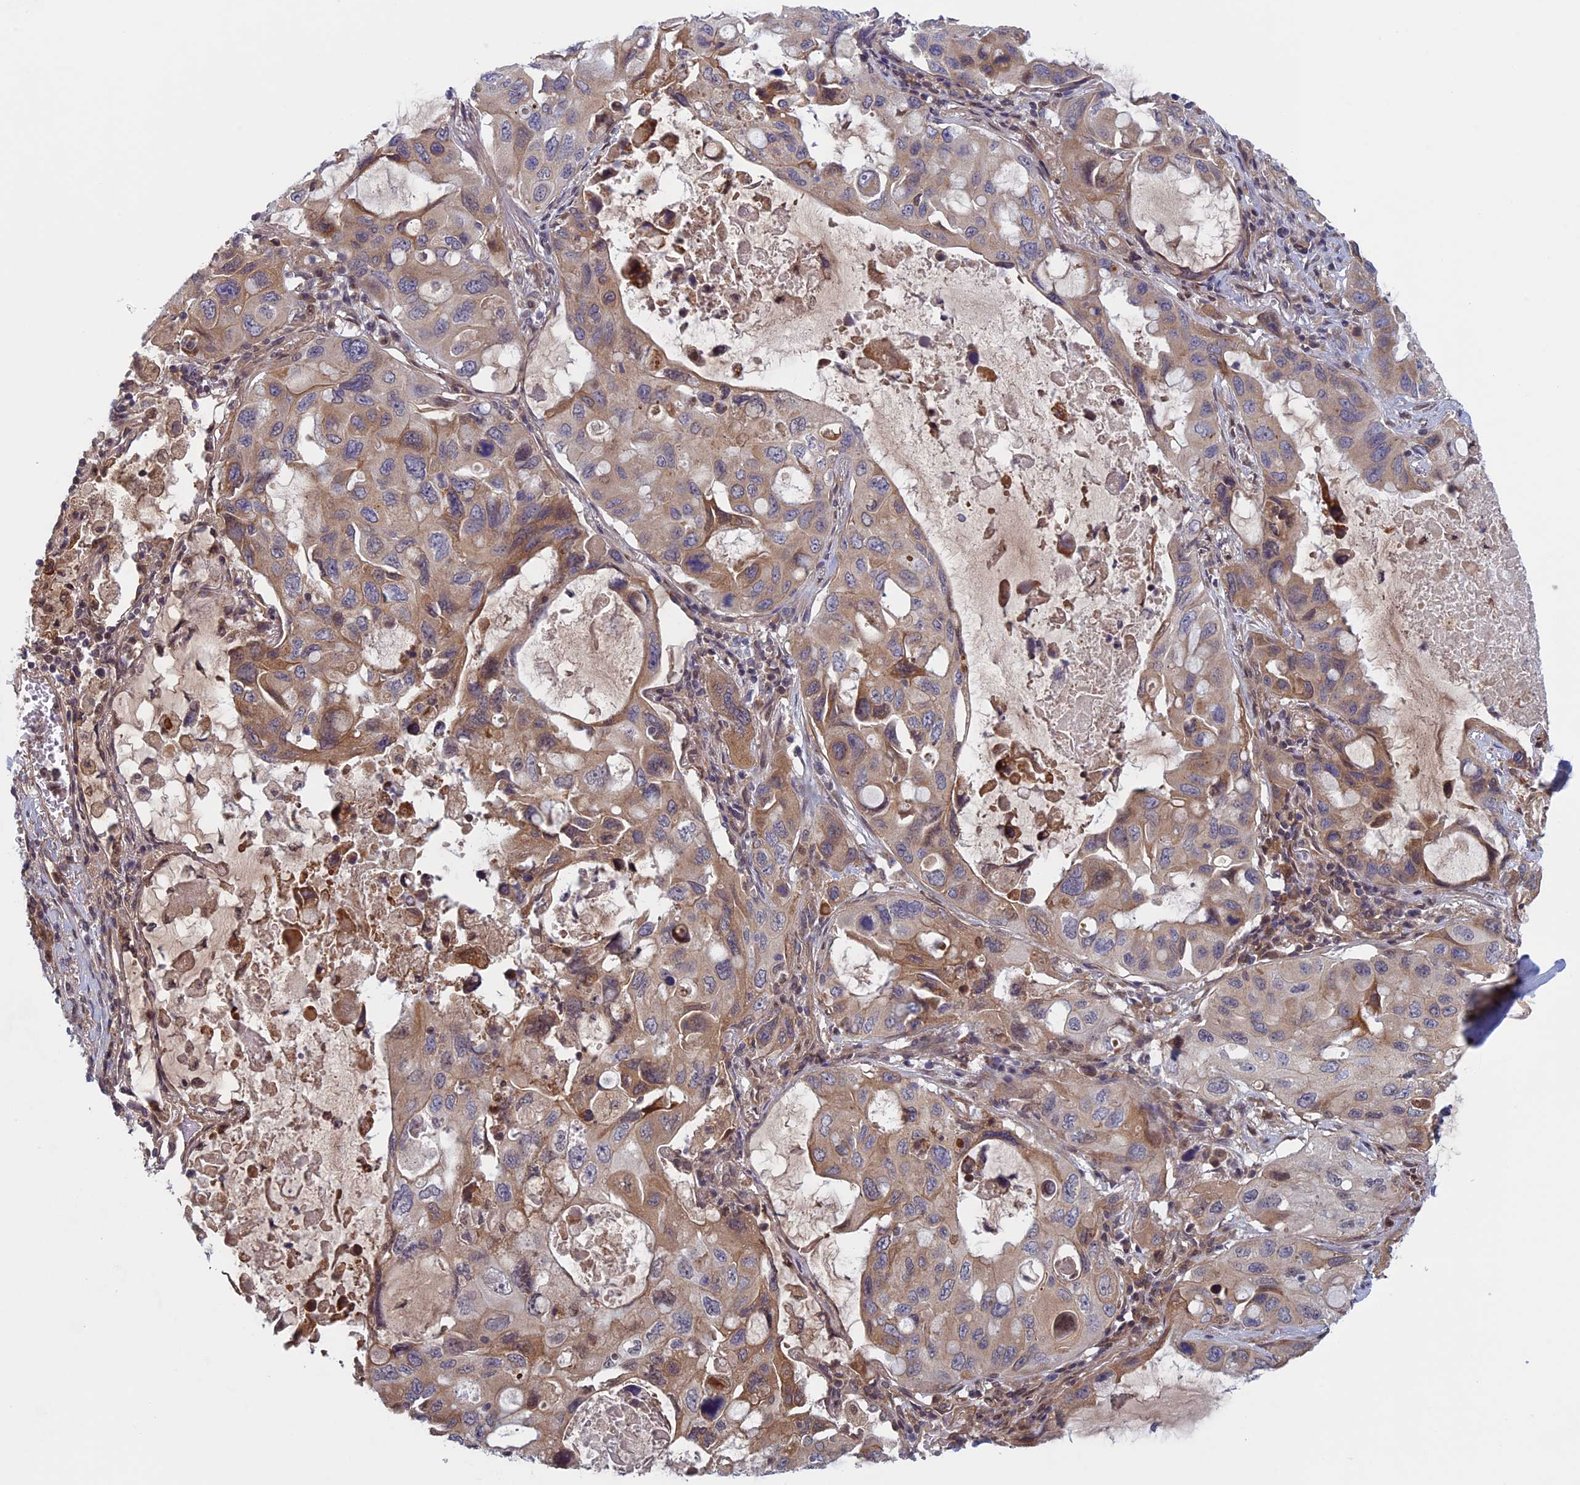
{"staining": {"intensity": "moderate", "quantity": "25%-75%", "location": "cytoplasmic/membranous"}, "tissue": "lung cancer", "cell_type": "Tumor cells", "image_type": "cancer", "snomed": [{"axis": "morphology", "description": "Squamous cell carcinoma, NOS"}, {"axis": "topography", "description": "Lung"}], "caption": "Immunohistochemical staining of human lung cancer exhibits moderate cytoplasmic/membranous protein expression in about 25%-75% of tumor cells.", "gene": "FADS1", "patient": {"sex": "female", "age": 73}}